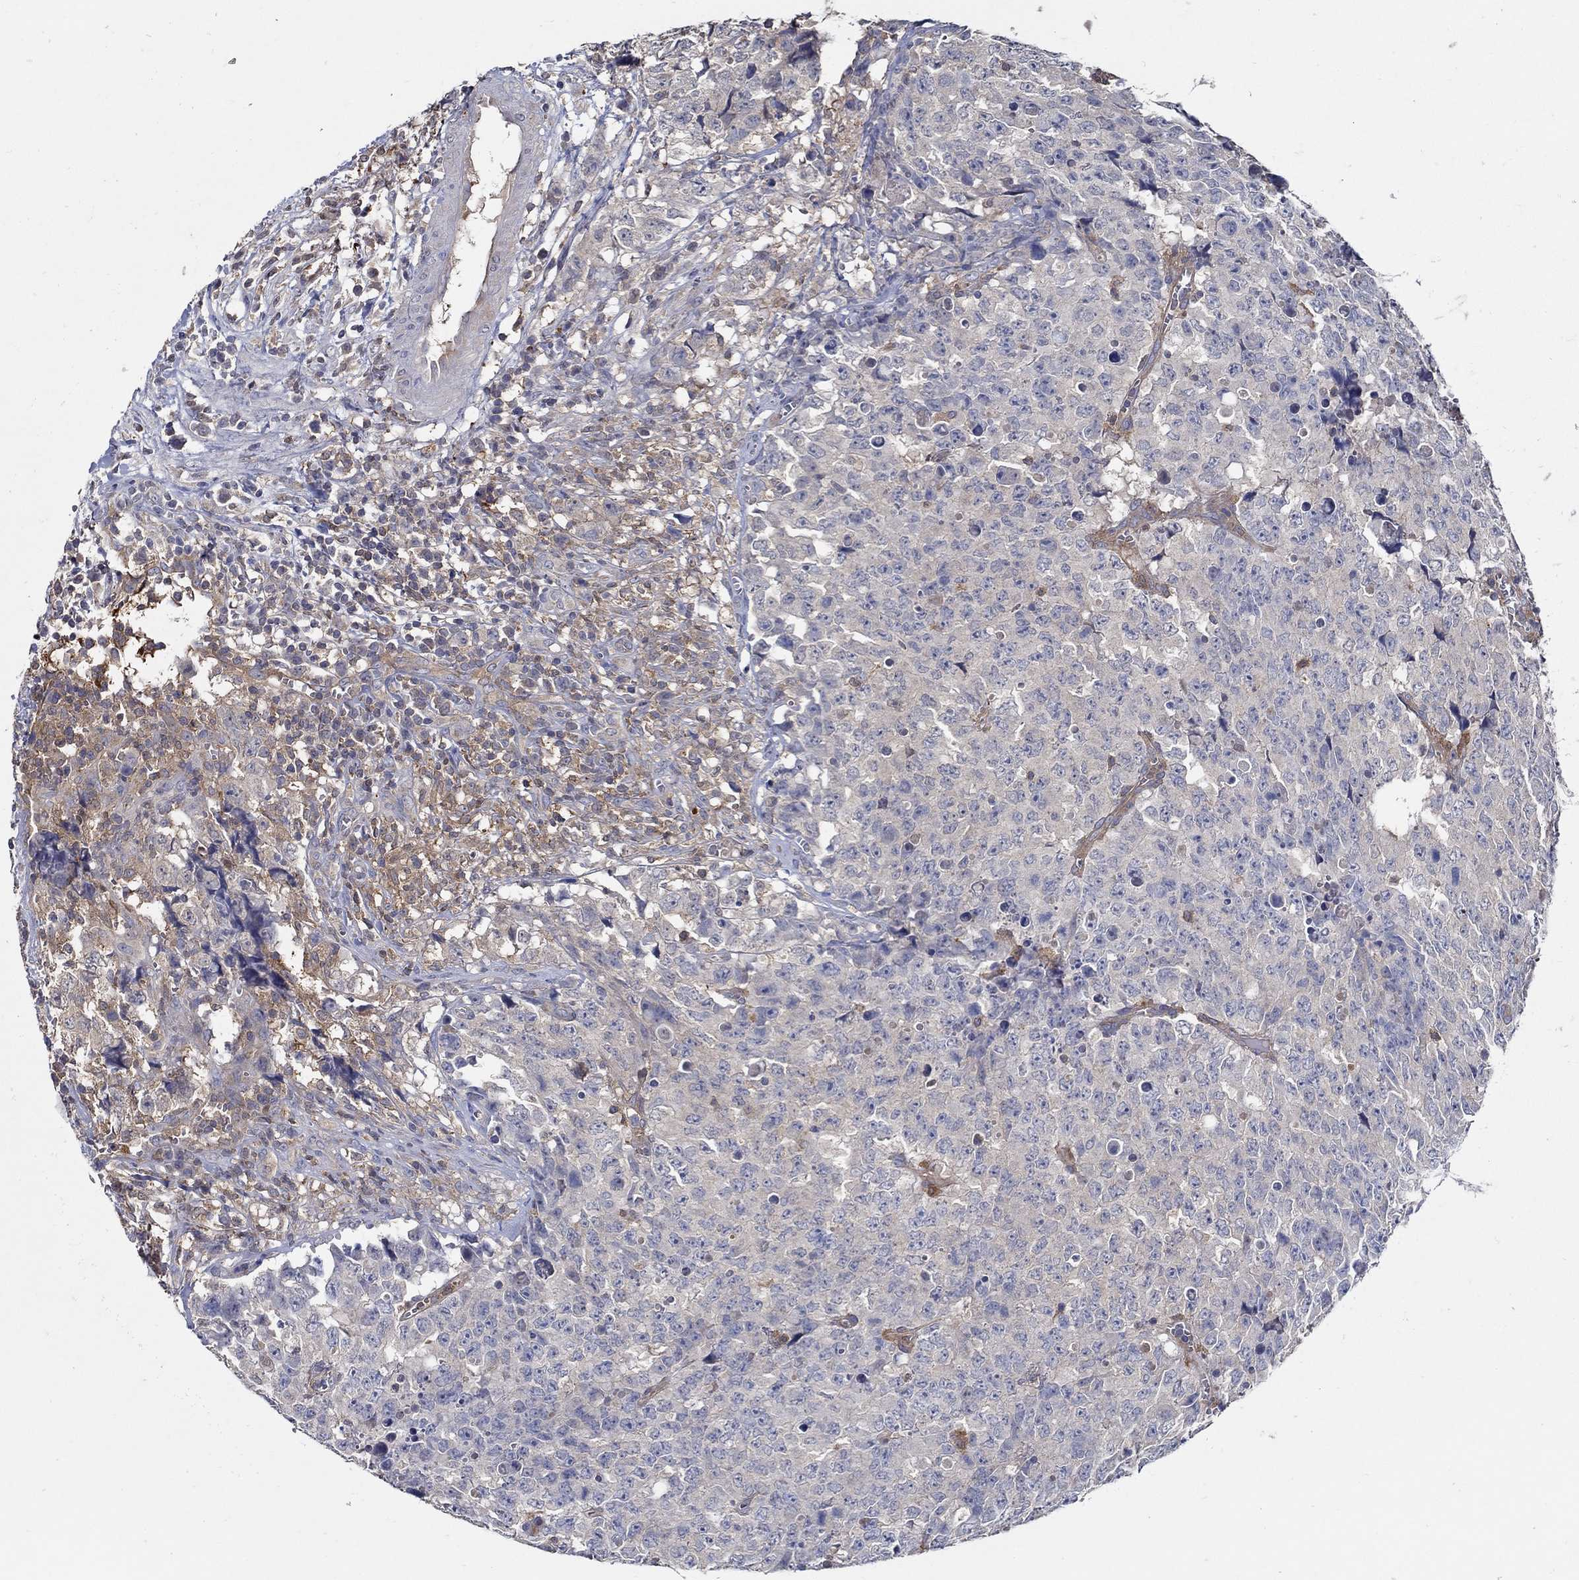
{"staining": {"intensity": "negative", "quantity": "none", "location": "none"}, "tissue": "testis cancer", "cell_type": "Tumor cells", "image_type": "cancer", "snomed": [{"axis": "morphology", "description": "Carcinoma, Embryonal, NOS"}, {"axis": "topography", "description": "Testis"}], "caption": "Immunohistochemistry (IHC) micrograph of human testis cancer (embryonal carcinoma) stained for a protein (brown), which reveals no positivity in tumor cells.", "gene": "MTHFR", "patient": {"sex": "male", "age": 23}}